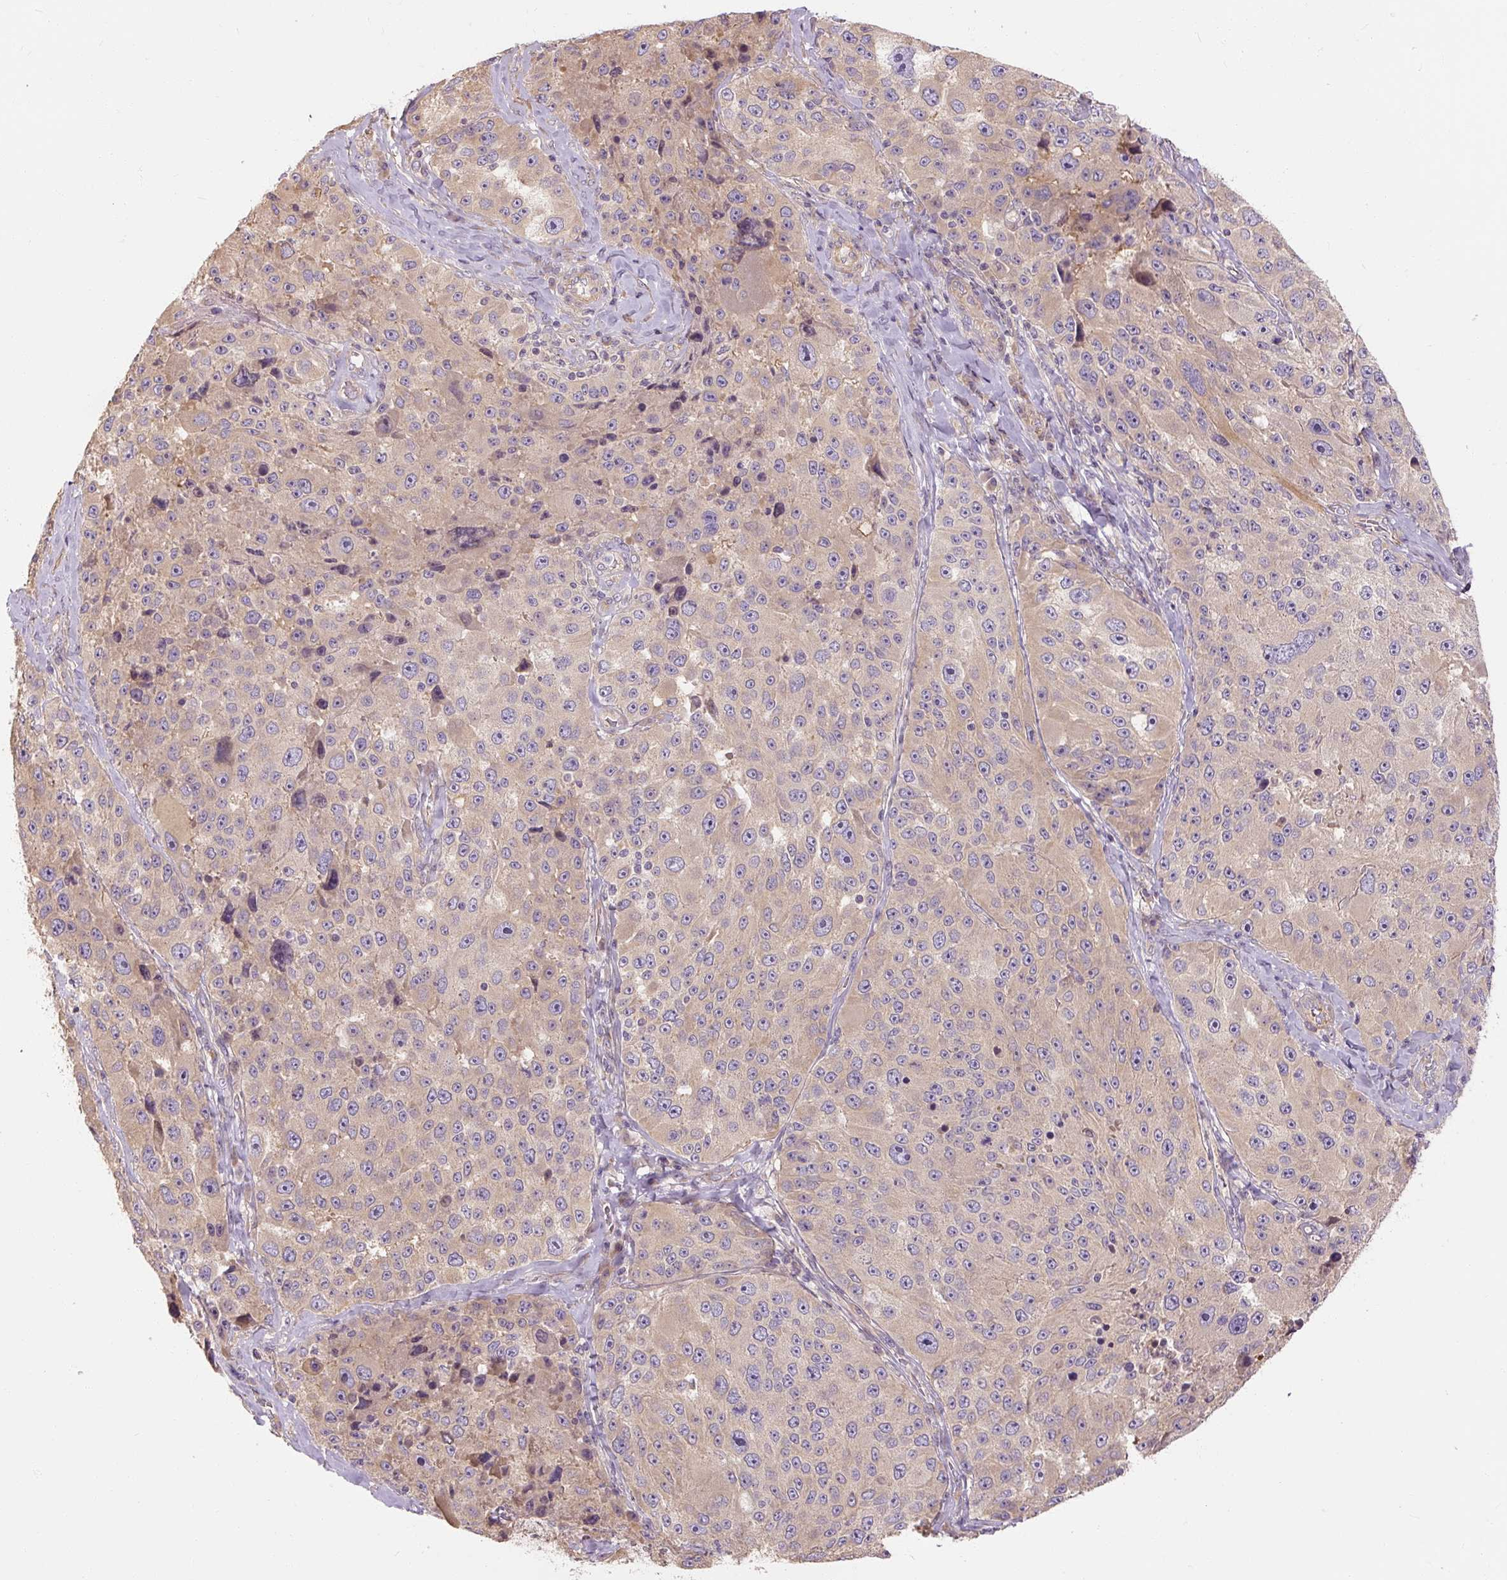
{"staining": {"intensity": "weak", "quantity": "25%-75%", "location": "cytoplasmic/membranous"}, "tissue": "melanoma", "cell_type": "Tumor cells", "image_type": "cancer", "snomed": [{"axis": "morphology", "description": "Malignant melanoma, Metastatic site"}, {"axis": "topography", "description": "Lymph node"}], "caption": "Immunohistochemistry (DAB) staining of human melanoma reveals weak cytoplasmic/membranous protein staining in about 25%-75% of tumor cells.", "gene": "RB1CC1", "patient": {"sex": "male", "age": 62}}